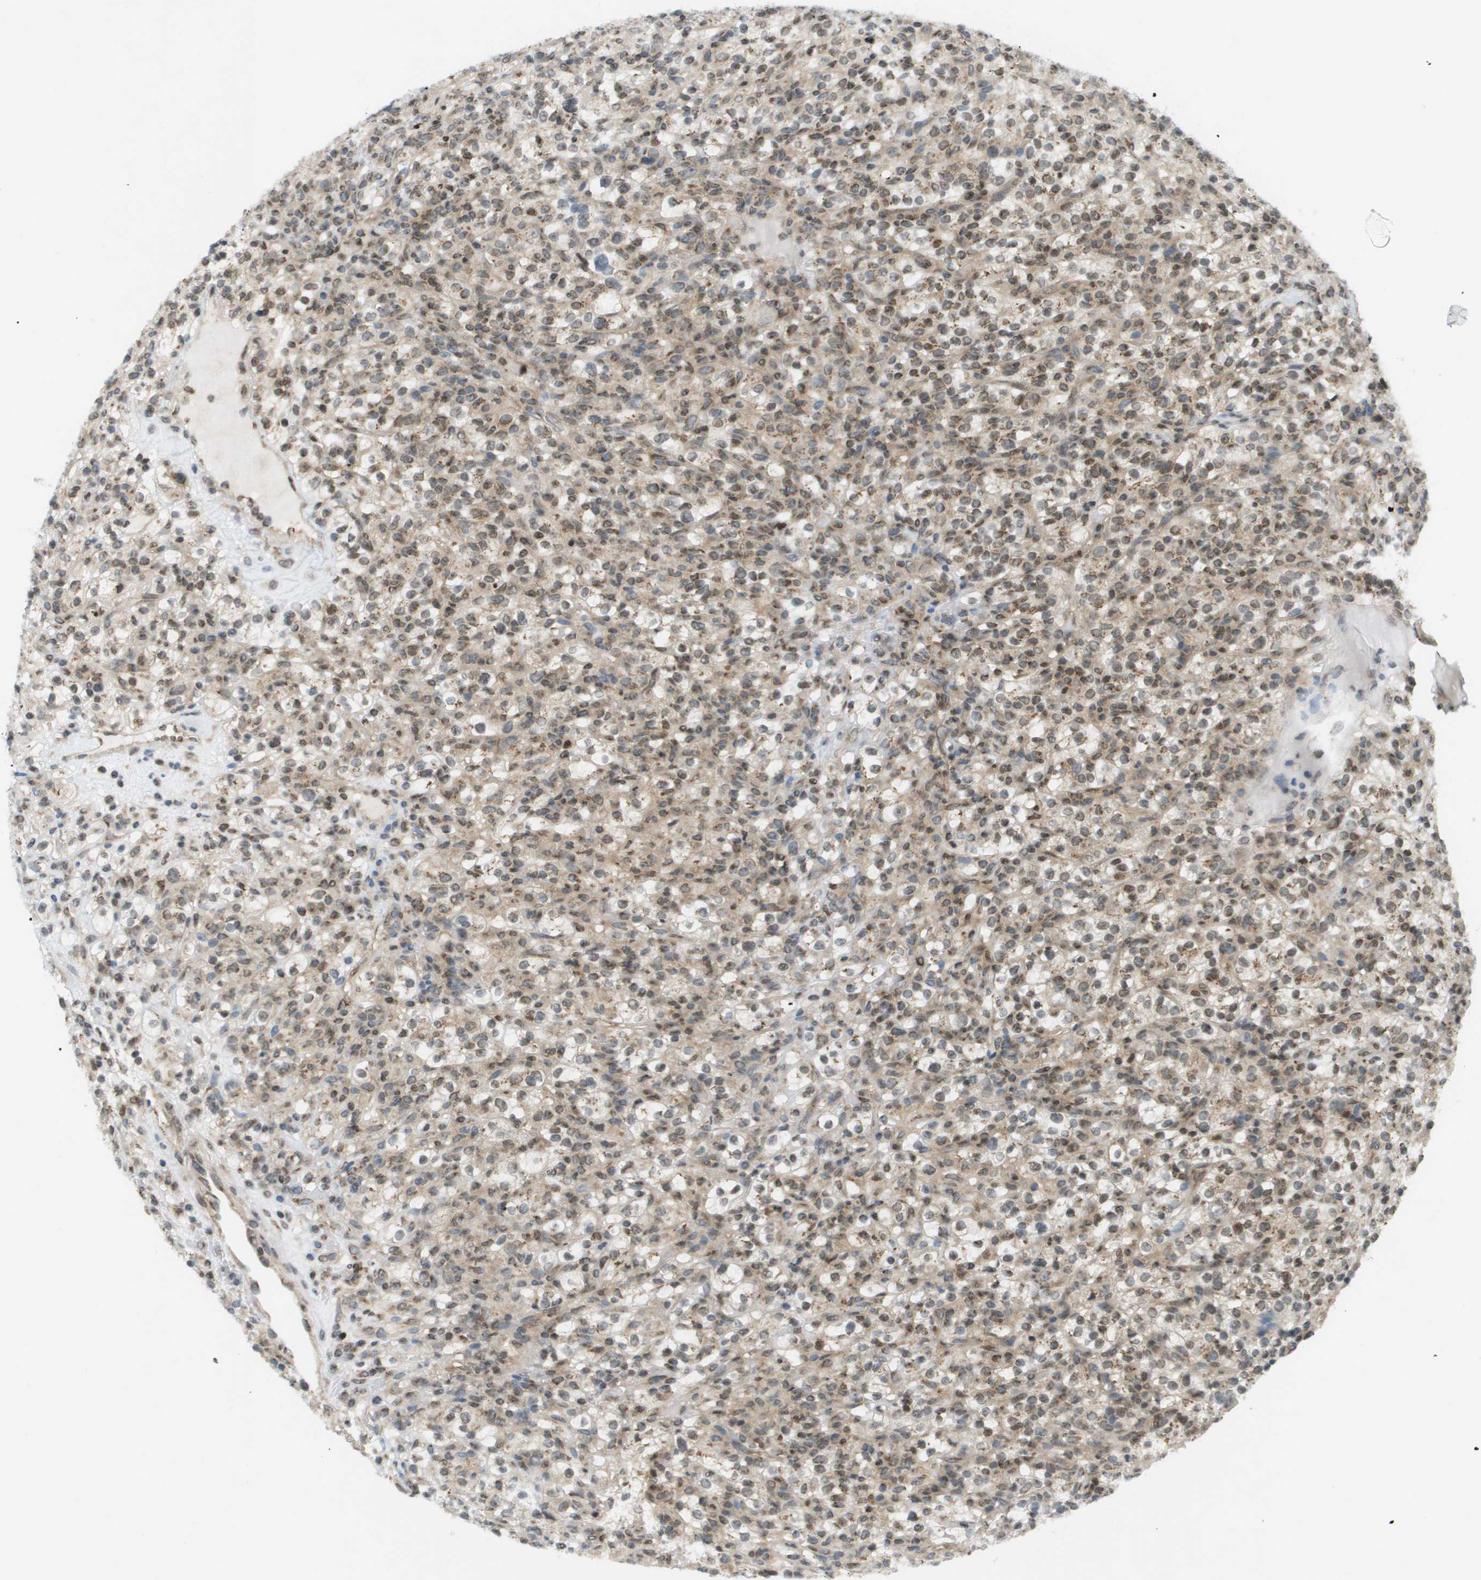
{"staining": {"intensity": "moderate", "quantity": ">75%", "location": "cytoplasmic/membranous,nuclear"}, "tissue": "renal cancer", "cell_type": "Tumor cells", "image_type": "cancer", "snomed": [{"axis": "morphology", "description": "Normal tissue, NOS"}, {"axis": "morphology", "description": "Adenocarcinoma, NOS"}, {"axis": "topography", "description": "Kidney"}], "caption": "Renal cancer (adenocarcinoma) tissue shows moderate cytoplasmic/membranous and nuclear expression in approximately >75% of tumor cells", "gene": "EVC", "patient": {"sex": "female", "age": 72}}